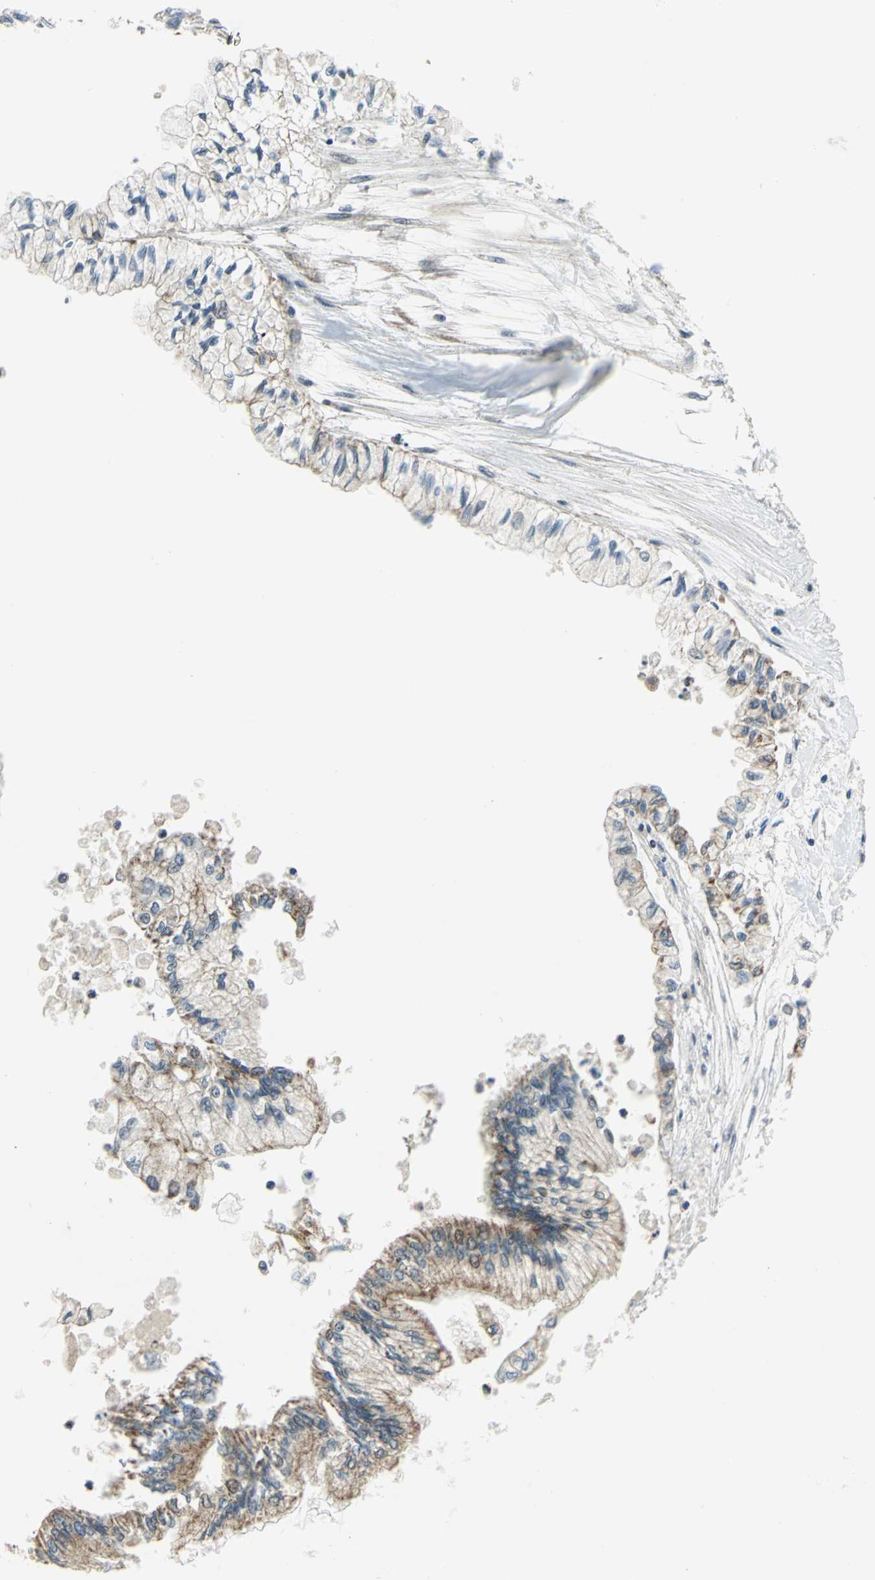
{"staining": {"intensity": "moderate", "quantity": ">75%", "location": "cytoplasmic/membranous"}, "tissue": "pancreatic cancer", "cell_type": "Tumor cells", "image_type": "cancer", "snomed": [{"axis": "morphology", "description": "Adenocarcinoma, NOS"}, {"axis": "topography", "description": "Pancreas"}], "caption": "IHC histopathology image of pancreatic adenocarcinoma stained for a protein (brown), which exhibits medium levels of moderate cytoplasmic/membranous staining in approximately >75% of tumor cells.", "gene": "MTA1", "patient": {"sex": "male", "age": 79}}